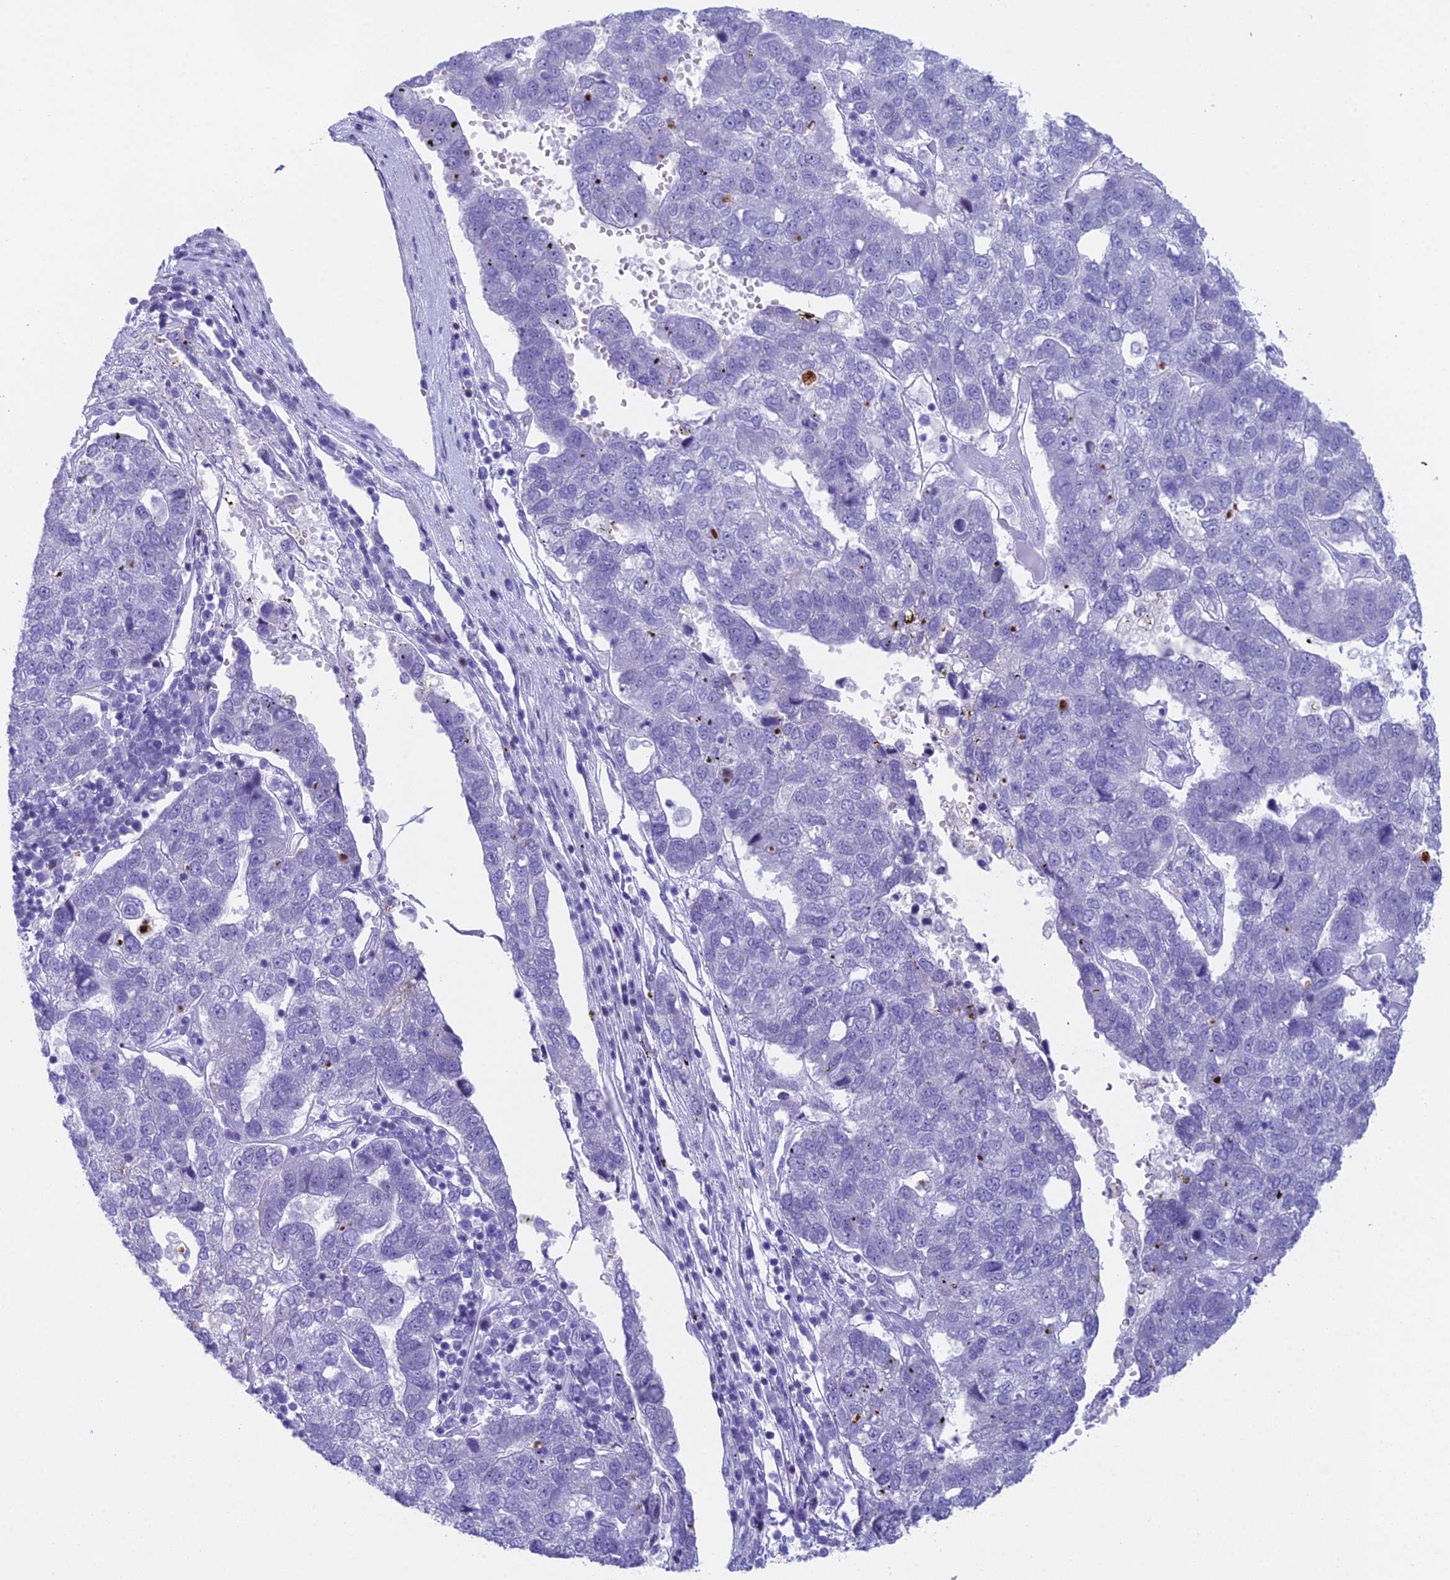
{"staining": {"intensity": "negative", "quantity": "none", "location": "none"}, "tissue": "pancreatic cancer", "cell_type": "Tumor cells", "image_type": "cancer", "snomed": [{"axis": "morphology", "description": "Adenocarcinoma, NOS"}, {"axis": "topography", "description": "Pancreas"}], "caption": "High power microscopy histopathology image of an immunohistochemistry (IHC) photomicrograph of pancreatic adenocarcinoma, revealing no significant staining in tumor cells.", "gene": "CC2D2A", "patient": {"sex": "female", "age": 61}}